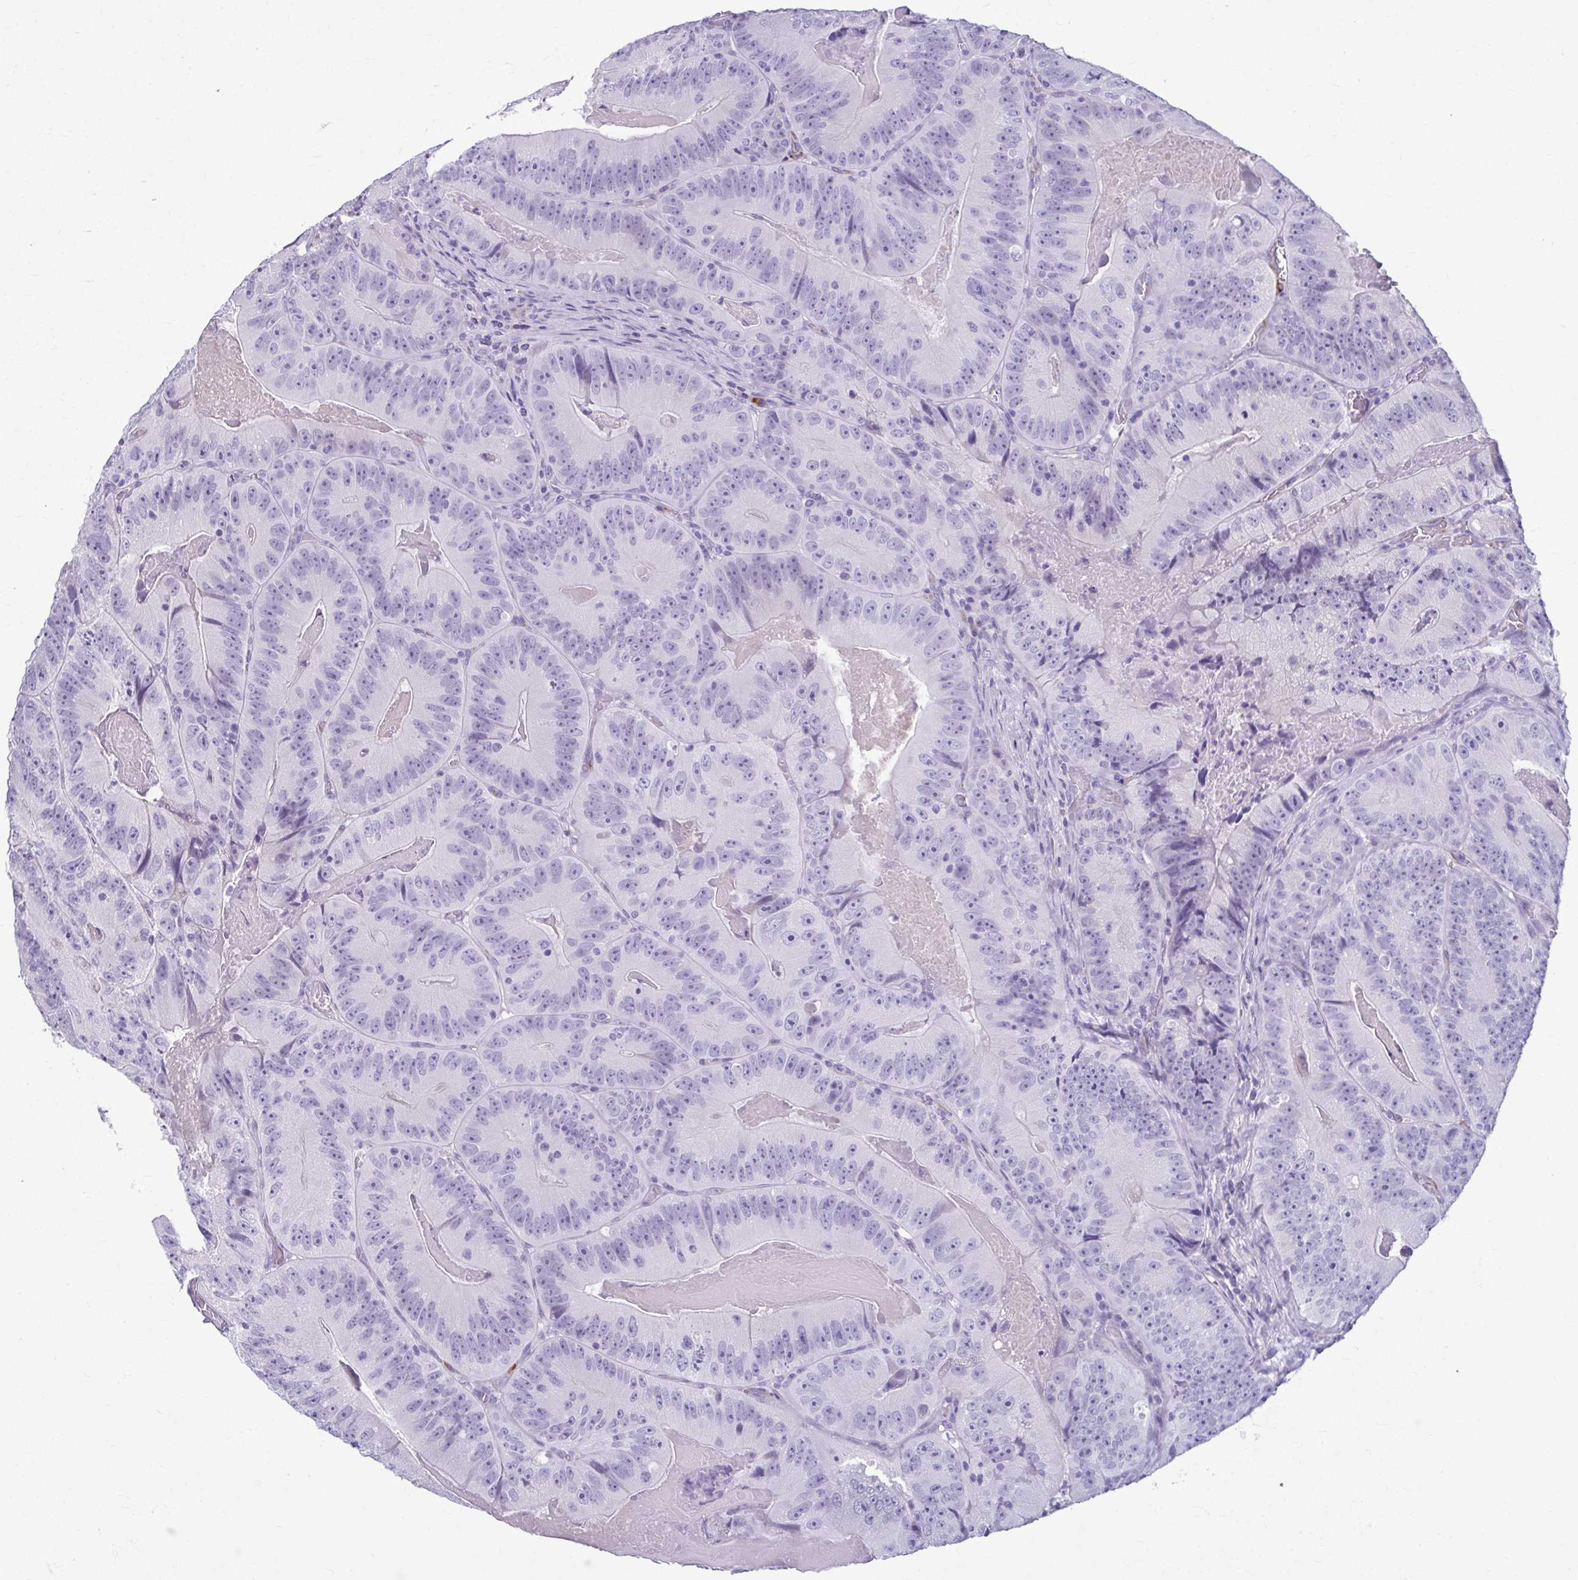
{"staining": {"intensity": "negative", "quantity": "none", "location": "none"}, "tissue": "colorectal cancer", "cell_type": "Tumor cells", "image_type": "cancer", "snomed": [{"axis": "morphology", "description": "Adenocarcinoma, NOS"}, {"axis": "topography", "description": "Colon"}], "caption": "Protein analysis of colorectal adenocarcinoma shows no significant staining in tumor cells. The staining was performed using DAB to visualize the protein expression in brown, while the nuclei were stained in blue with hematoxylin (Magnification: 20x).", "gene": "SERPINI1", "patient": {"sex": "female", "age": 86}}